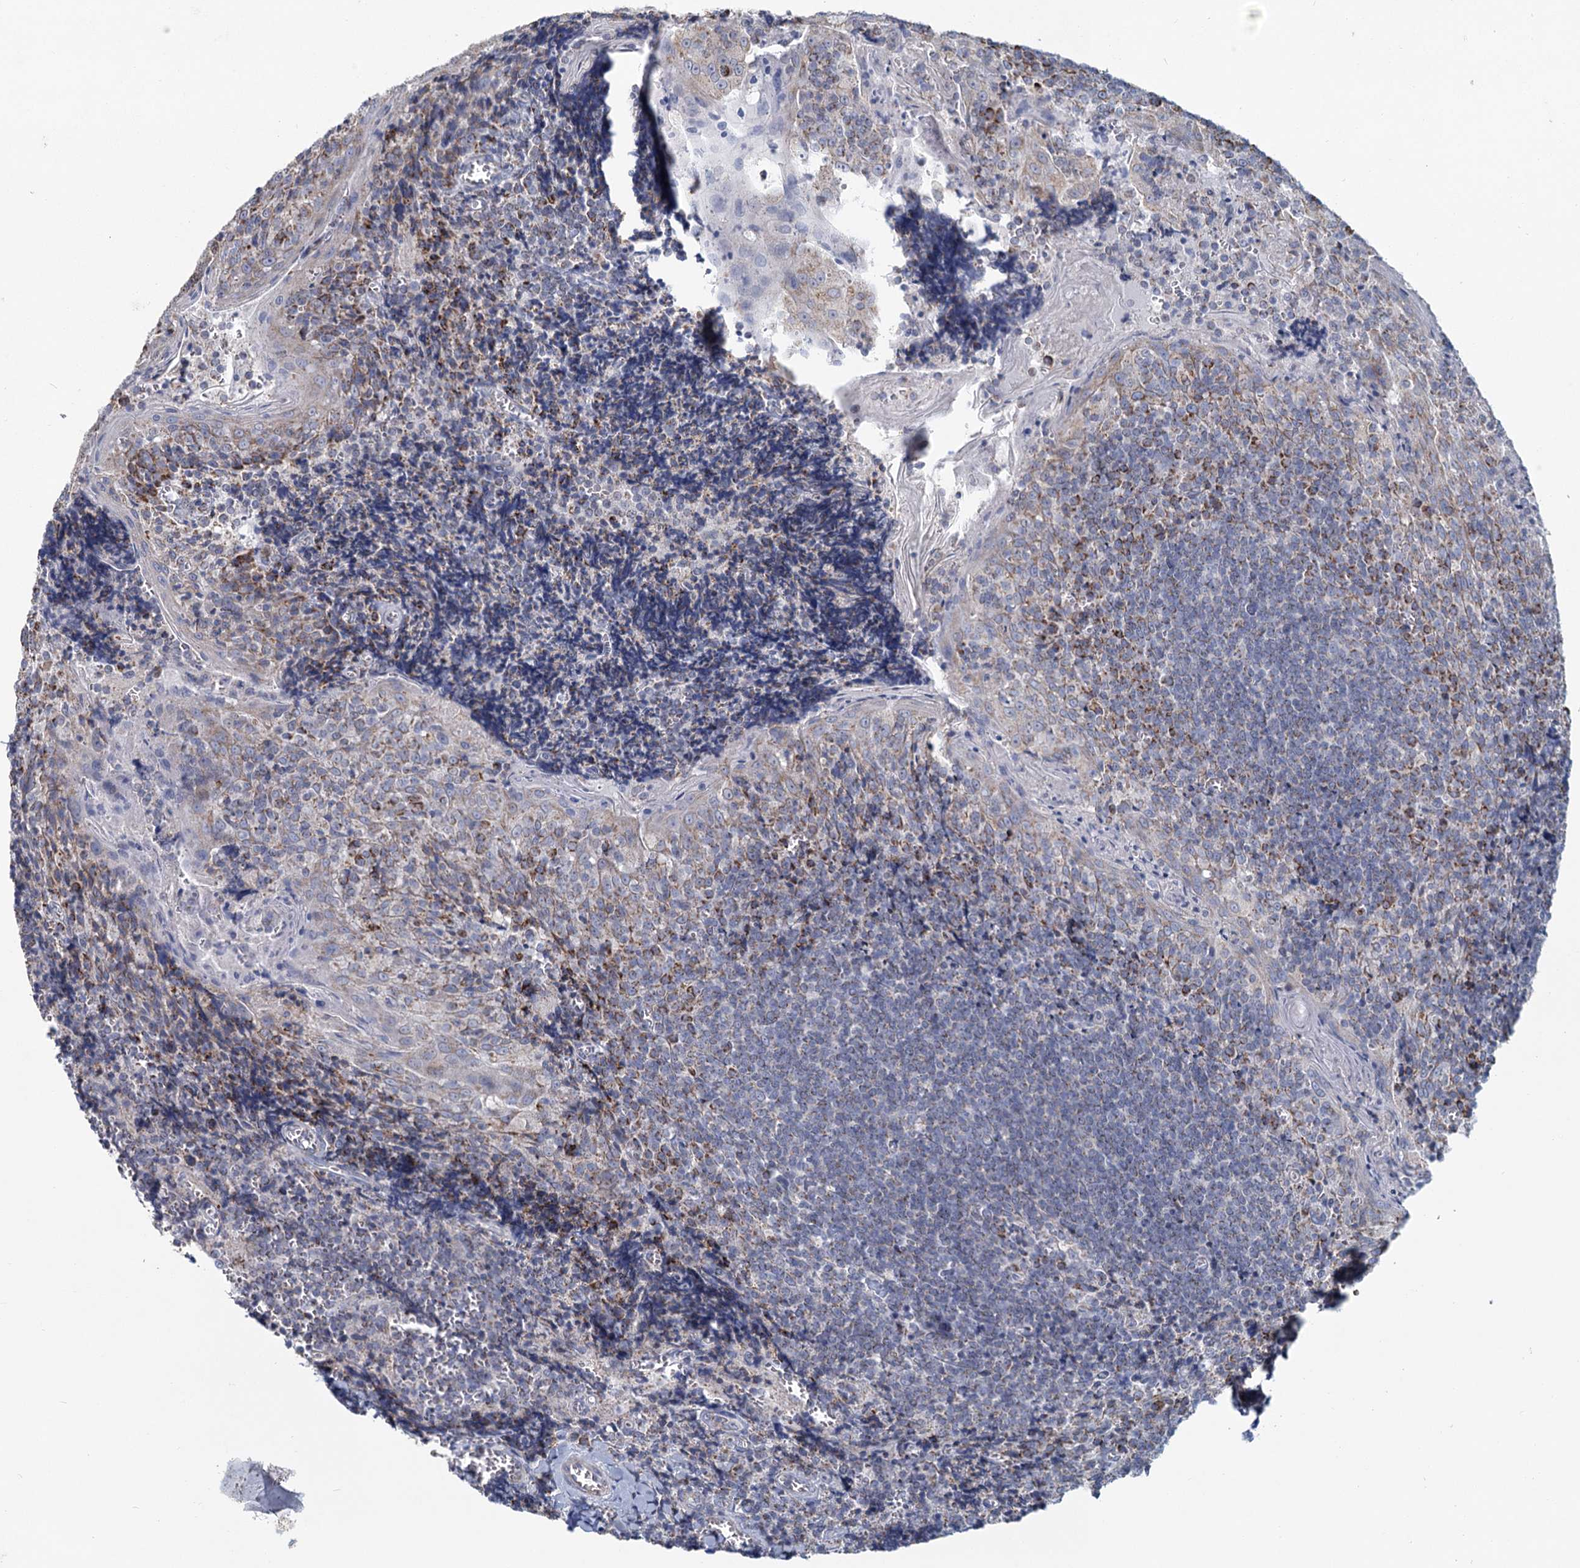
{"staining": {"intensity": "moderate", "quantity": "<25%", "location": "cytoplasmic/membranous"}, "tissue": "tonsil", "cell_type": "Germinal center cells", "image_type": "normal", "snomed": [{"axis": "morphology", "description": "Normal tissue, NOS"}, {"axis": "topography", "description": "Tonsil"}], "caption": "Immunohistochemical staining of normal human tonsil shows low levels of moderate cytoplasmic/membranous staining in approximately <25% of germinal center cells. Using DAB (brown) and hematoxylin (blue) stains, captured at high magnification using brightfield microscopy.", "gene": "NDUFC2", "patient": {"sex": "male", "age": 27}}